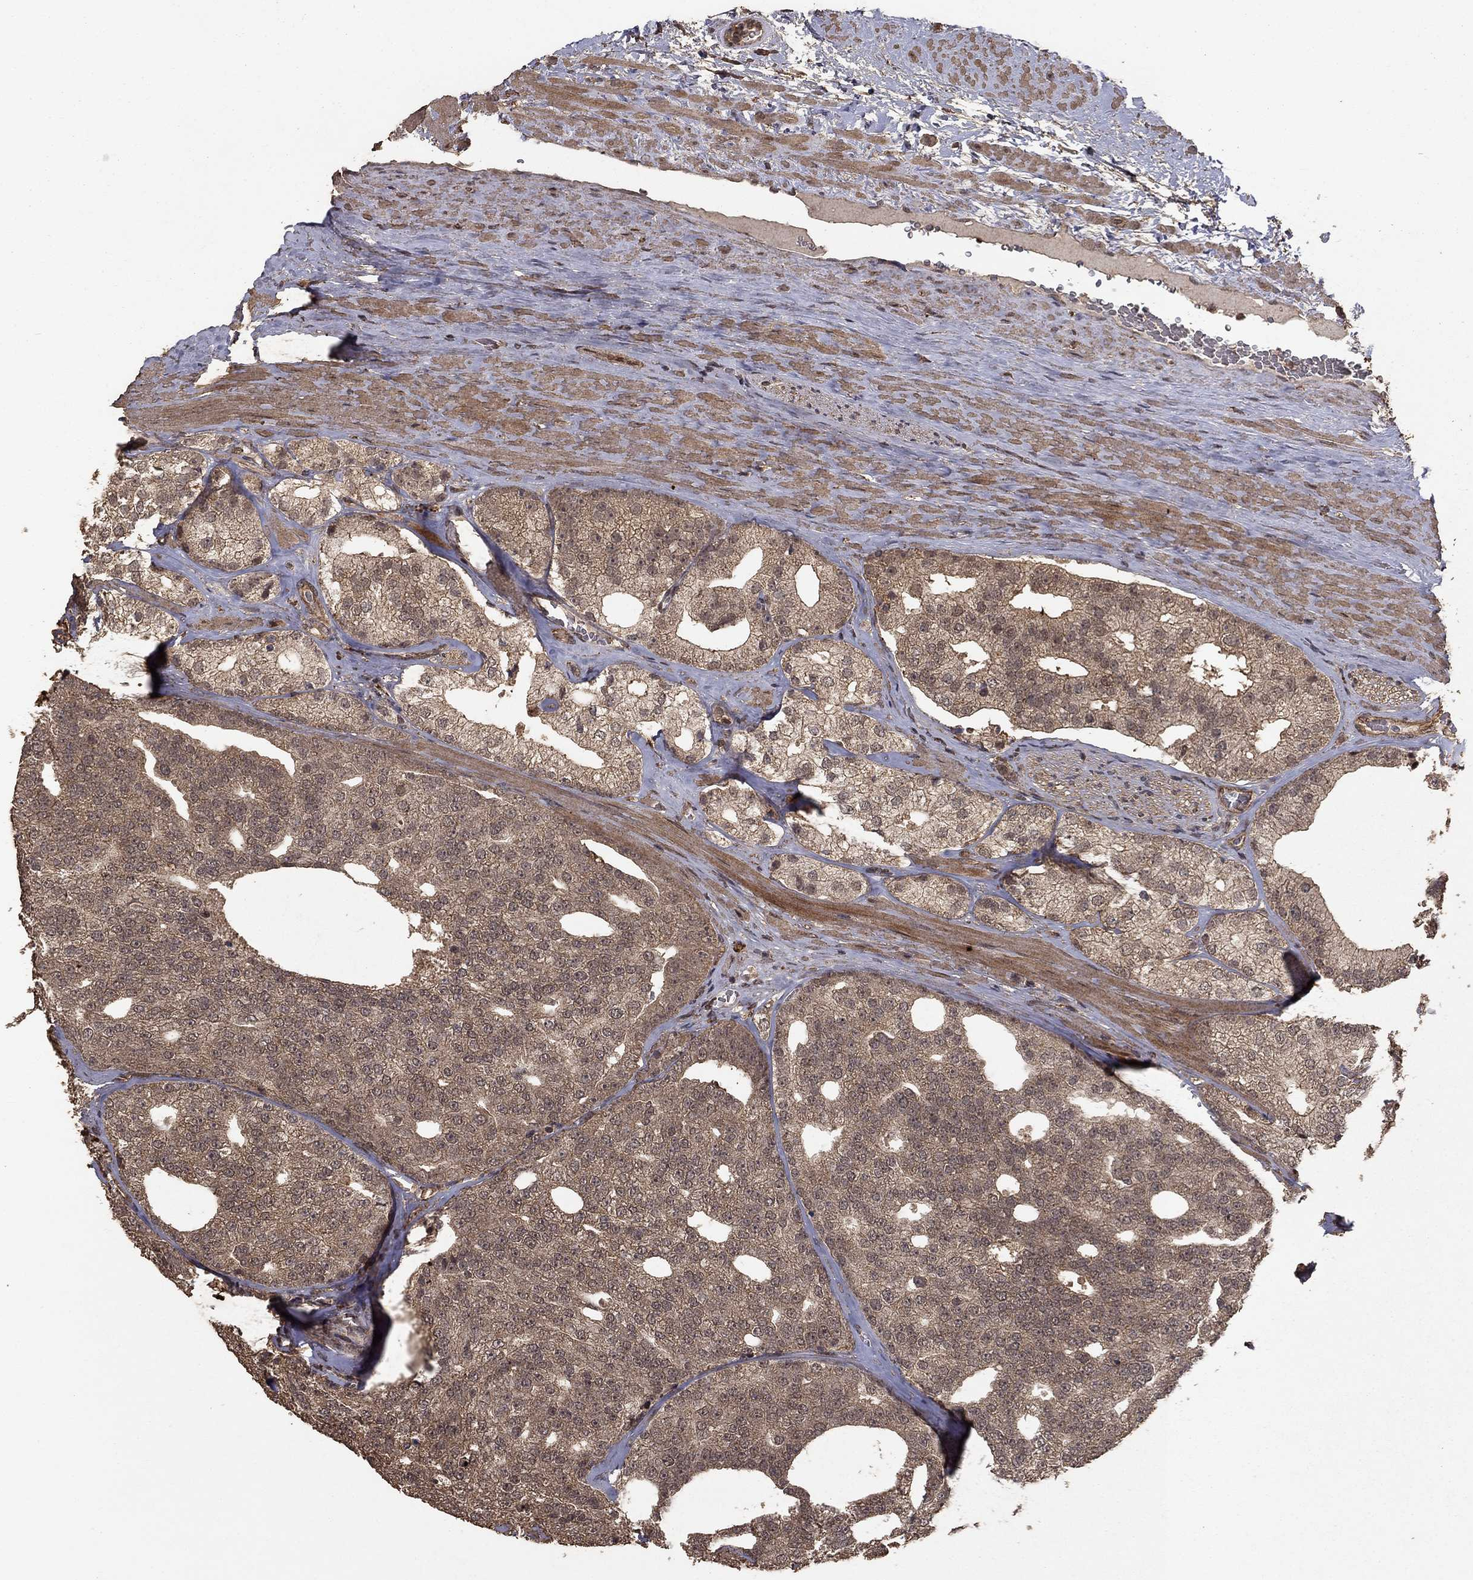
{"staining": {"intensity": "moderate", "quantity": ">75%", "location": "cytoplasmic/membranous"}, "tissue": "prostate cancer", "cell_type": "Tumor cells", "image_type": "cancer", "snomed": [{"axis": "morphology", "description": "Adenocarcinoma, NOS"}, {"axis": "topography", "description": "Prostate and seminal vesicle, NOS"}], "caption": "IHC staining of prostate cancer, which displays medium levels of moderate cytoplasmic/membranous expression in about >75% of tumor cells indicating moderate cytoplasmic/membranous protein staining. The staining was performed using DAB (brown) for protein detection and nuclei were counterstained in hematoxylin (blue).", "gene": "PRDM1", "patient": {"sex": "male", "age": 62}}